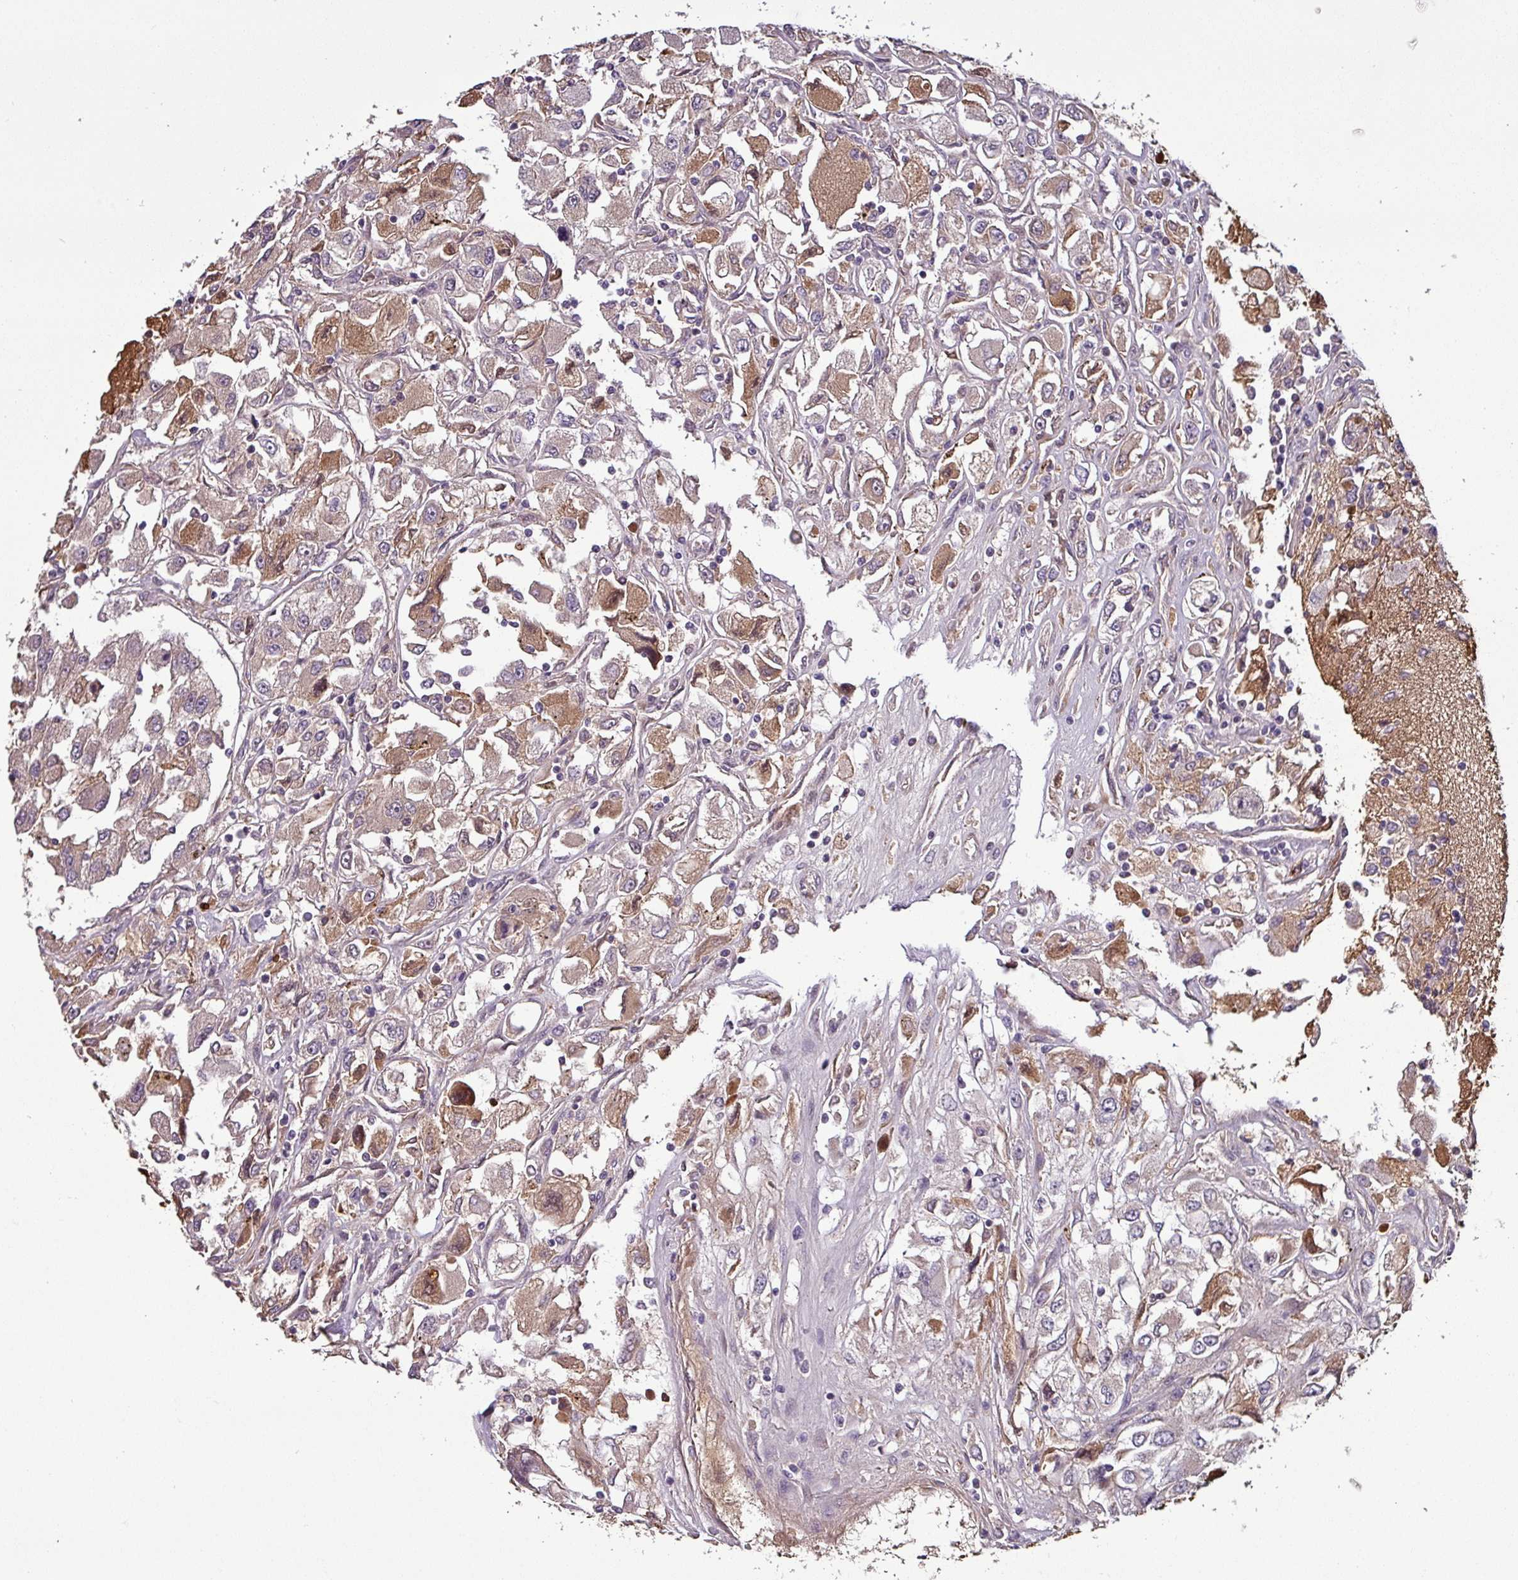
{"staining": {"intensity": "negative", "quantity": "none", "location": "none"}, "tissue": "renal cancer", "cell_type": "Tumor cells", "image_type": "cancer", "snomed": [{"axis": "morphology", "description": "Adenocarcinoma, NOS"}, {"axis": "topography", "description": "Kidney"}], "caption": "High magnification brightfield microscopy of renal cancer (adenocarcinoma) stained with DAB (brown) and counterstained with hematoxylin (blue): tumor cells show no significant staining. (Brightfield microscopy of DAB (3,3'-diaminobenzidine) IHC at high magnification).", "gene": "NOB1", "patient": {"sex": "female", "age": 52}}